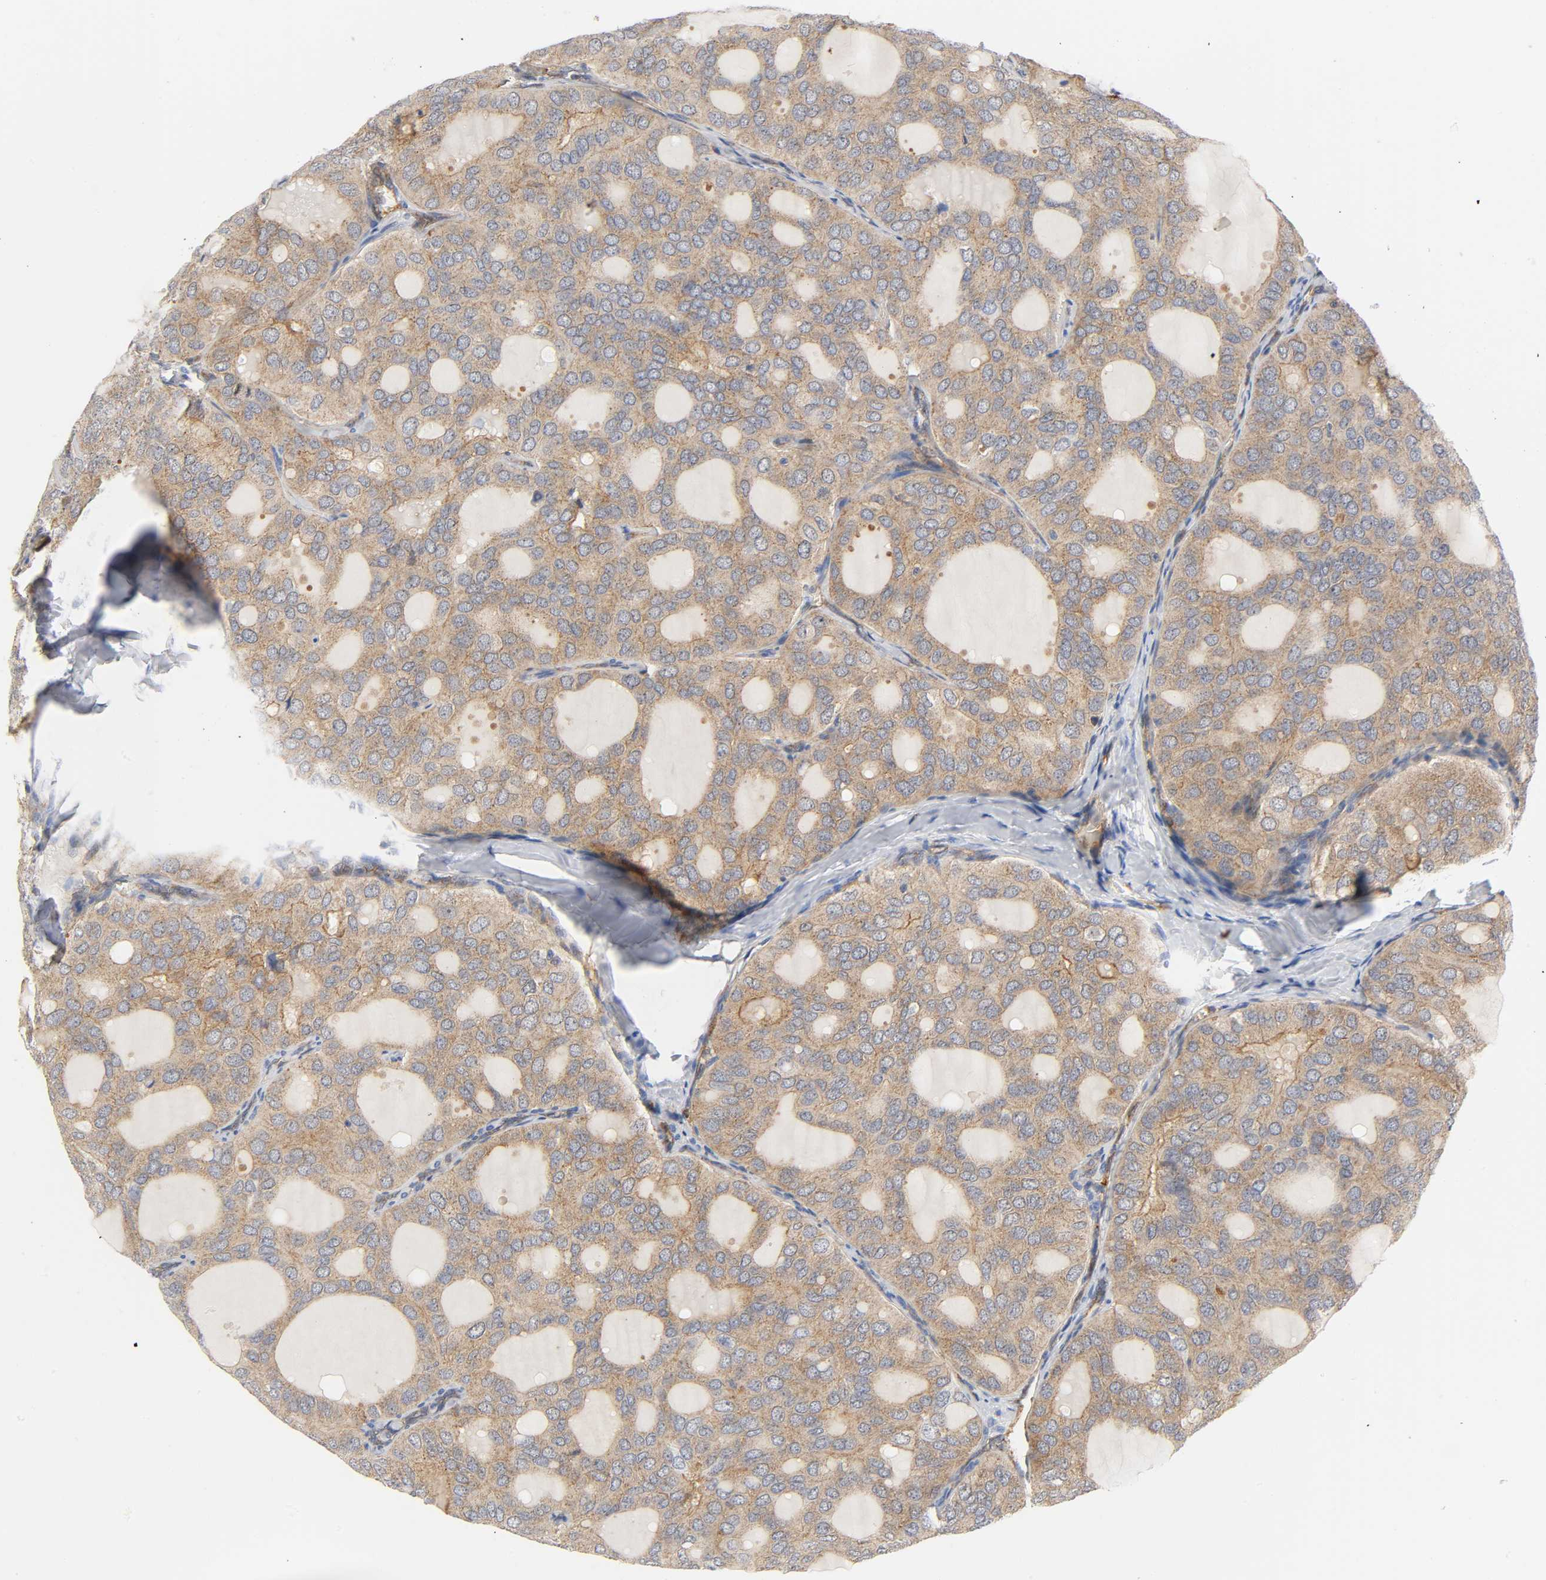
{"staining": {"intensity": "weak", "quantity": ">75%", "location": "cytoplasmic/membranous"}, "tissue": "thyroid cancer", "cell_type": "Tumor cells", "image_type": "cancer", "snomed": [{"axis": "morphology", "description": "Follicular adenoma carcinoma, NOS"}, {"axis": "topography", "description": "Thyroid gland"}], "caption": "Thyroid cancer stained with a protein marker reveals weak staining in tumor cells.", "gene": "CD2AP", "patient": {"sex": "male", "age": 75}}